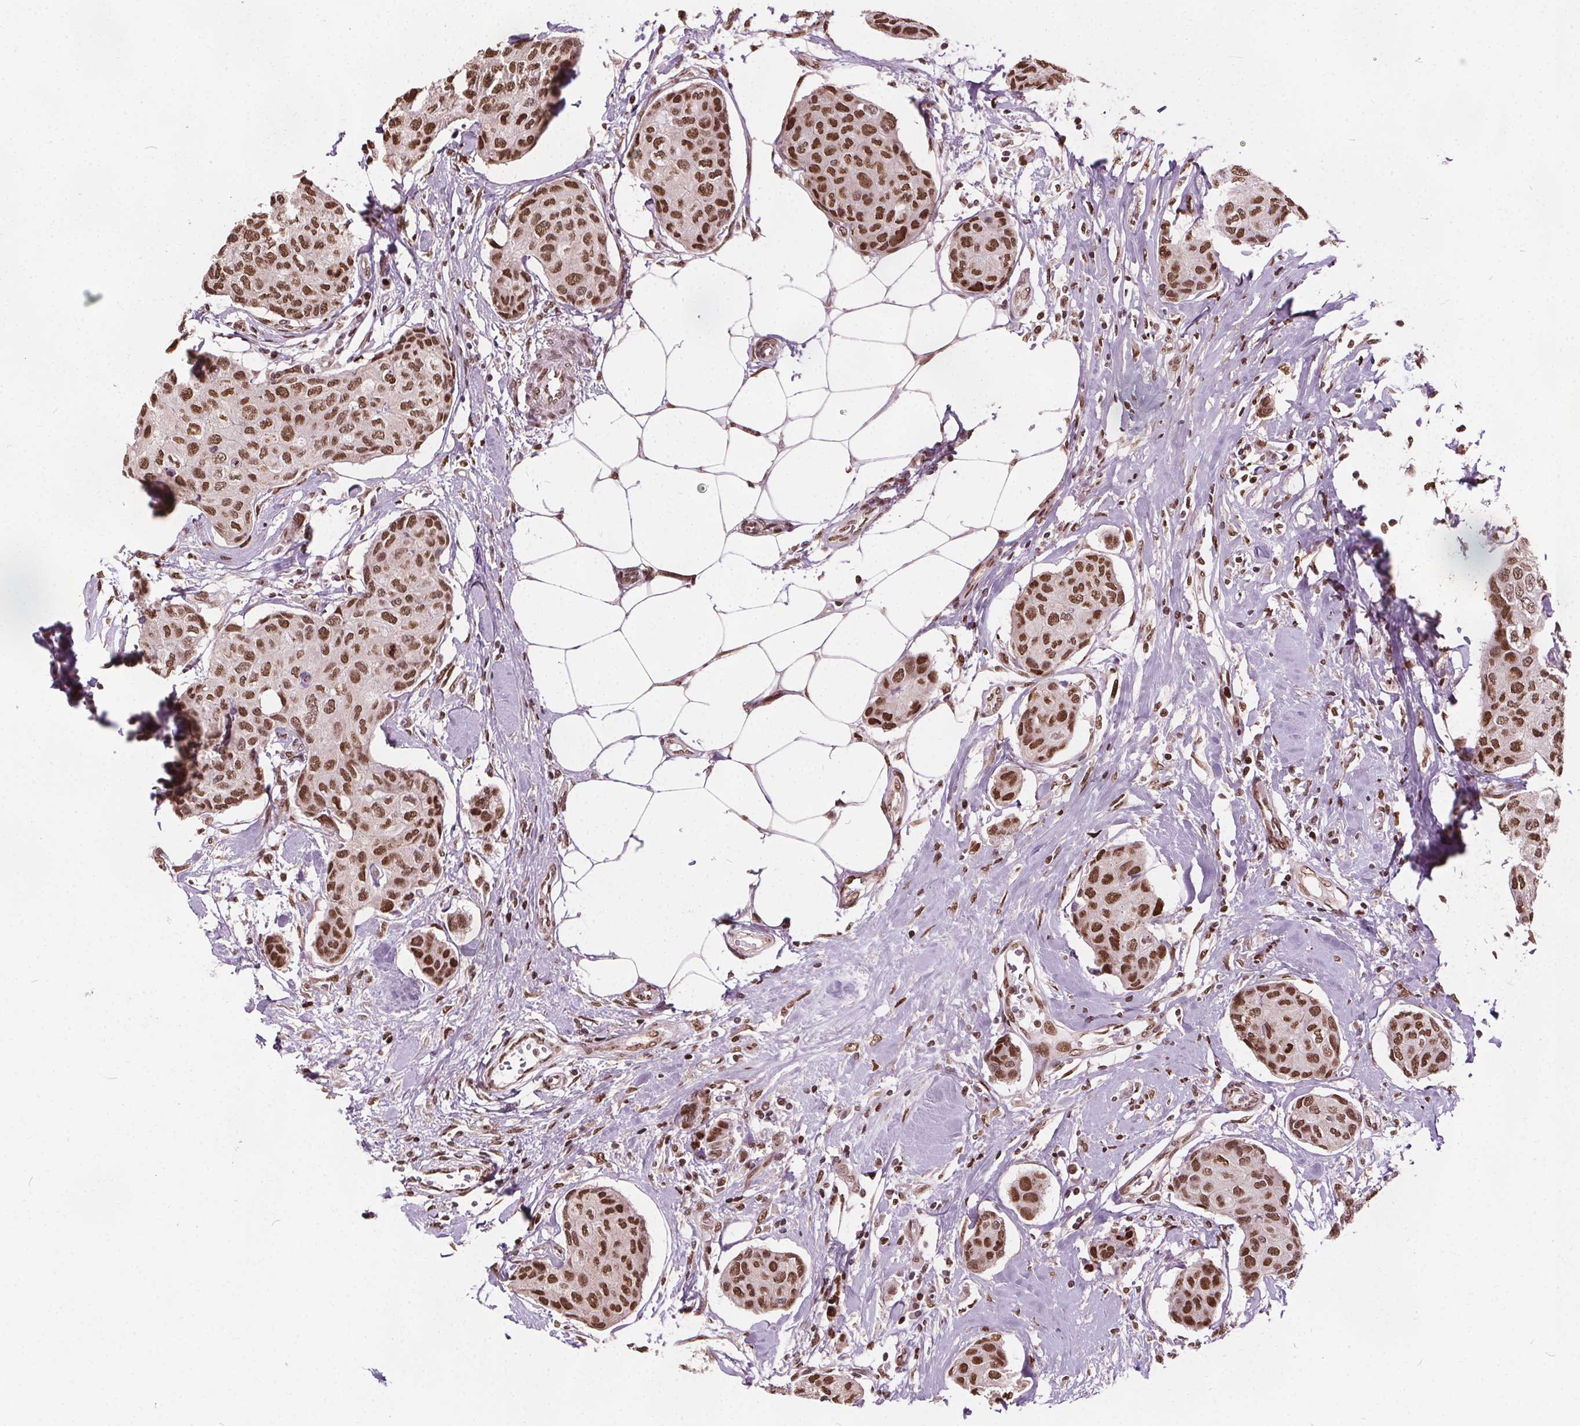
{"staining": {"intensity": "strong", "quantity": ">75%", "location": "nuclear"}, "tissue": "breast cancer", "cell_type": "Tumor cells", "image_type": "cancer", "snomed": [{"axis": "morphology", "description": "Duct carcinoma"}, {"axis": "topography", "description": "Breast"}], "caption": "Breast cancer (infiltrating ductal carcinoma) stained with a protein marker reveals strong staining in tumor cells.", "gene": "ISLR2", "patient": {"sex": "female", "age": 80}}